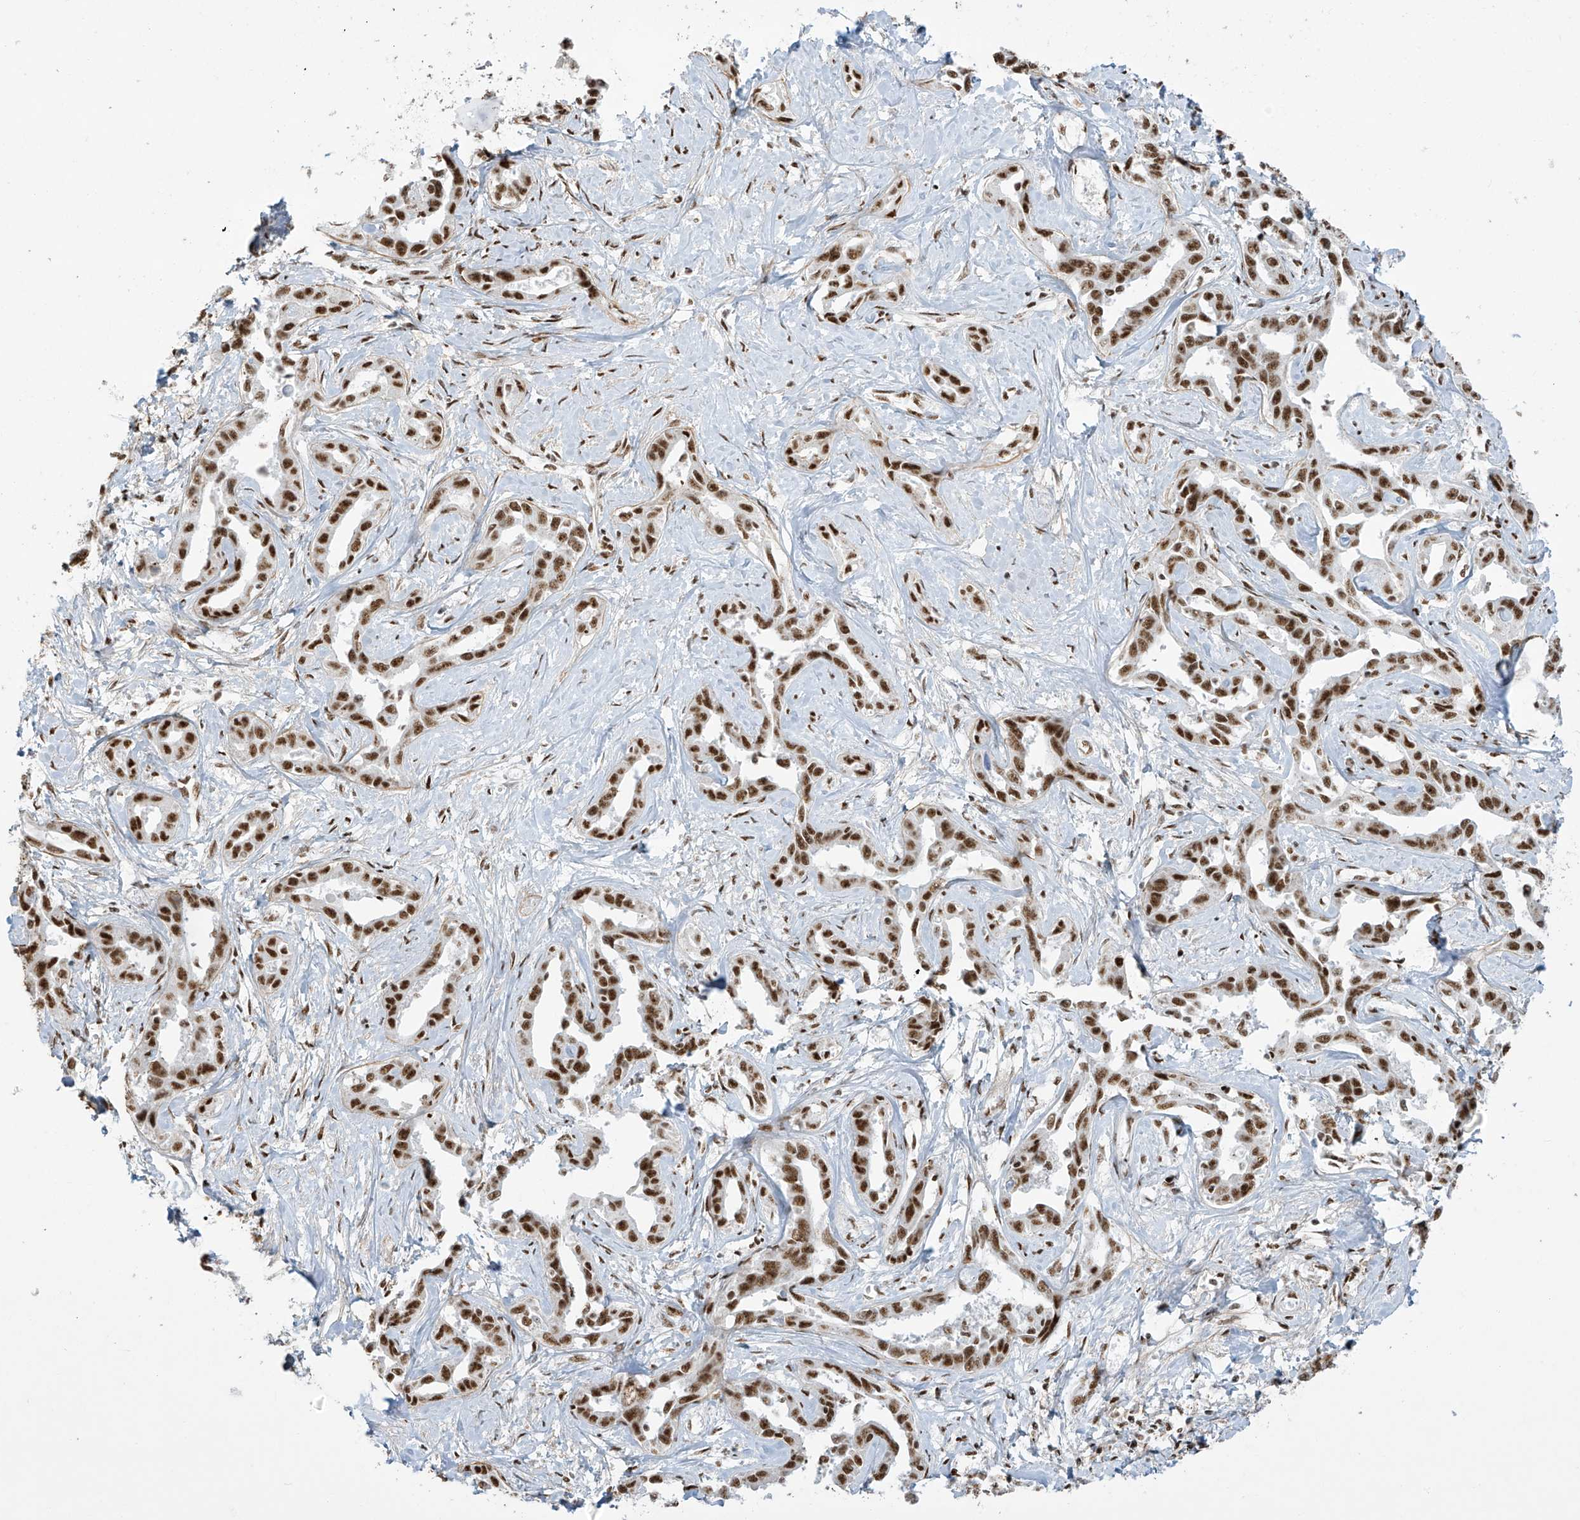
{"staining": {"intensity": "strong", "quantity": ">75%", "location": "nuclear"}, "tissue": "liver cancer", "cell_type": "Tumor cells", "image_type": "cancer", "snomed": [{"axis": "morphology", "description": "Cholangiocarcinoma"}, {"axis": "topography", "description": "Liver"}], "caption": "Protein staining of liver cancer tissue displays strong nuclear staining in approximately >75% of tumor cells.", "gene": "MS4A6A", "patient": {"sex": "male", "age": 59}}